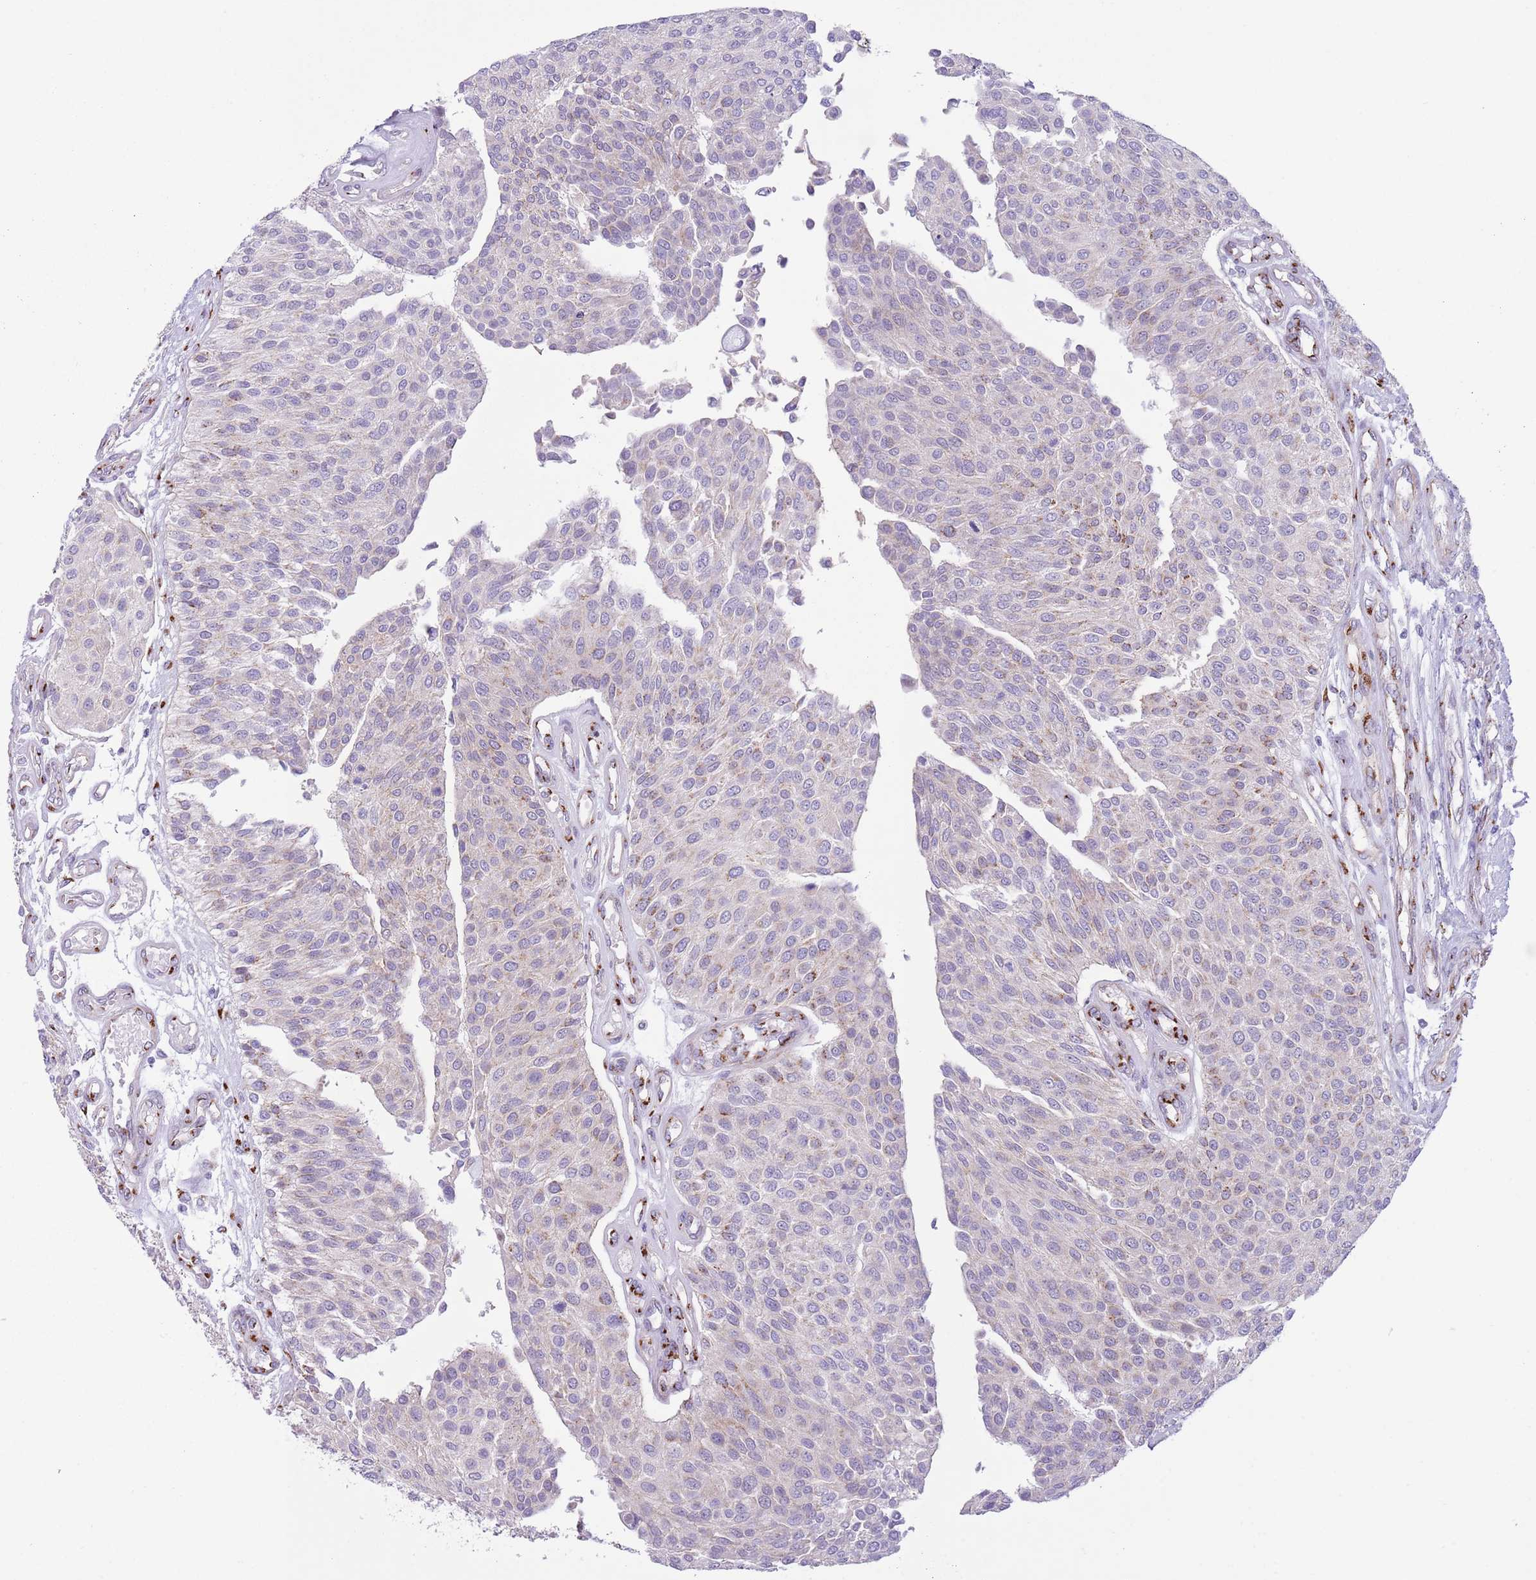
{"staining": {"intensity": "weak", "quantity": "<25%", "location": "cytoplasmic/membranous"}, "tissue": "urothelial cancer", "cell_type": "Tumor cells", "image_type": "cancer", "snomed": [{"axis": "morphology", "description": "Urothelial carcinoma, NOS"}, {"axis": "topography", "description": "Urinary bladder"}], "caption": "High magnification brightfield microscopy of urothelial cancer stained with DAB (3,3'-diaminobenzidine) (brown) and counterstained with hematoxylin (blue): tumor cells show no significant expression.", "gene": "C20orf96", "patient": {"sex": "male", "age": 55}}